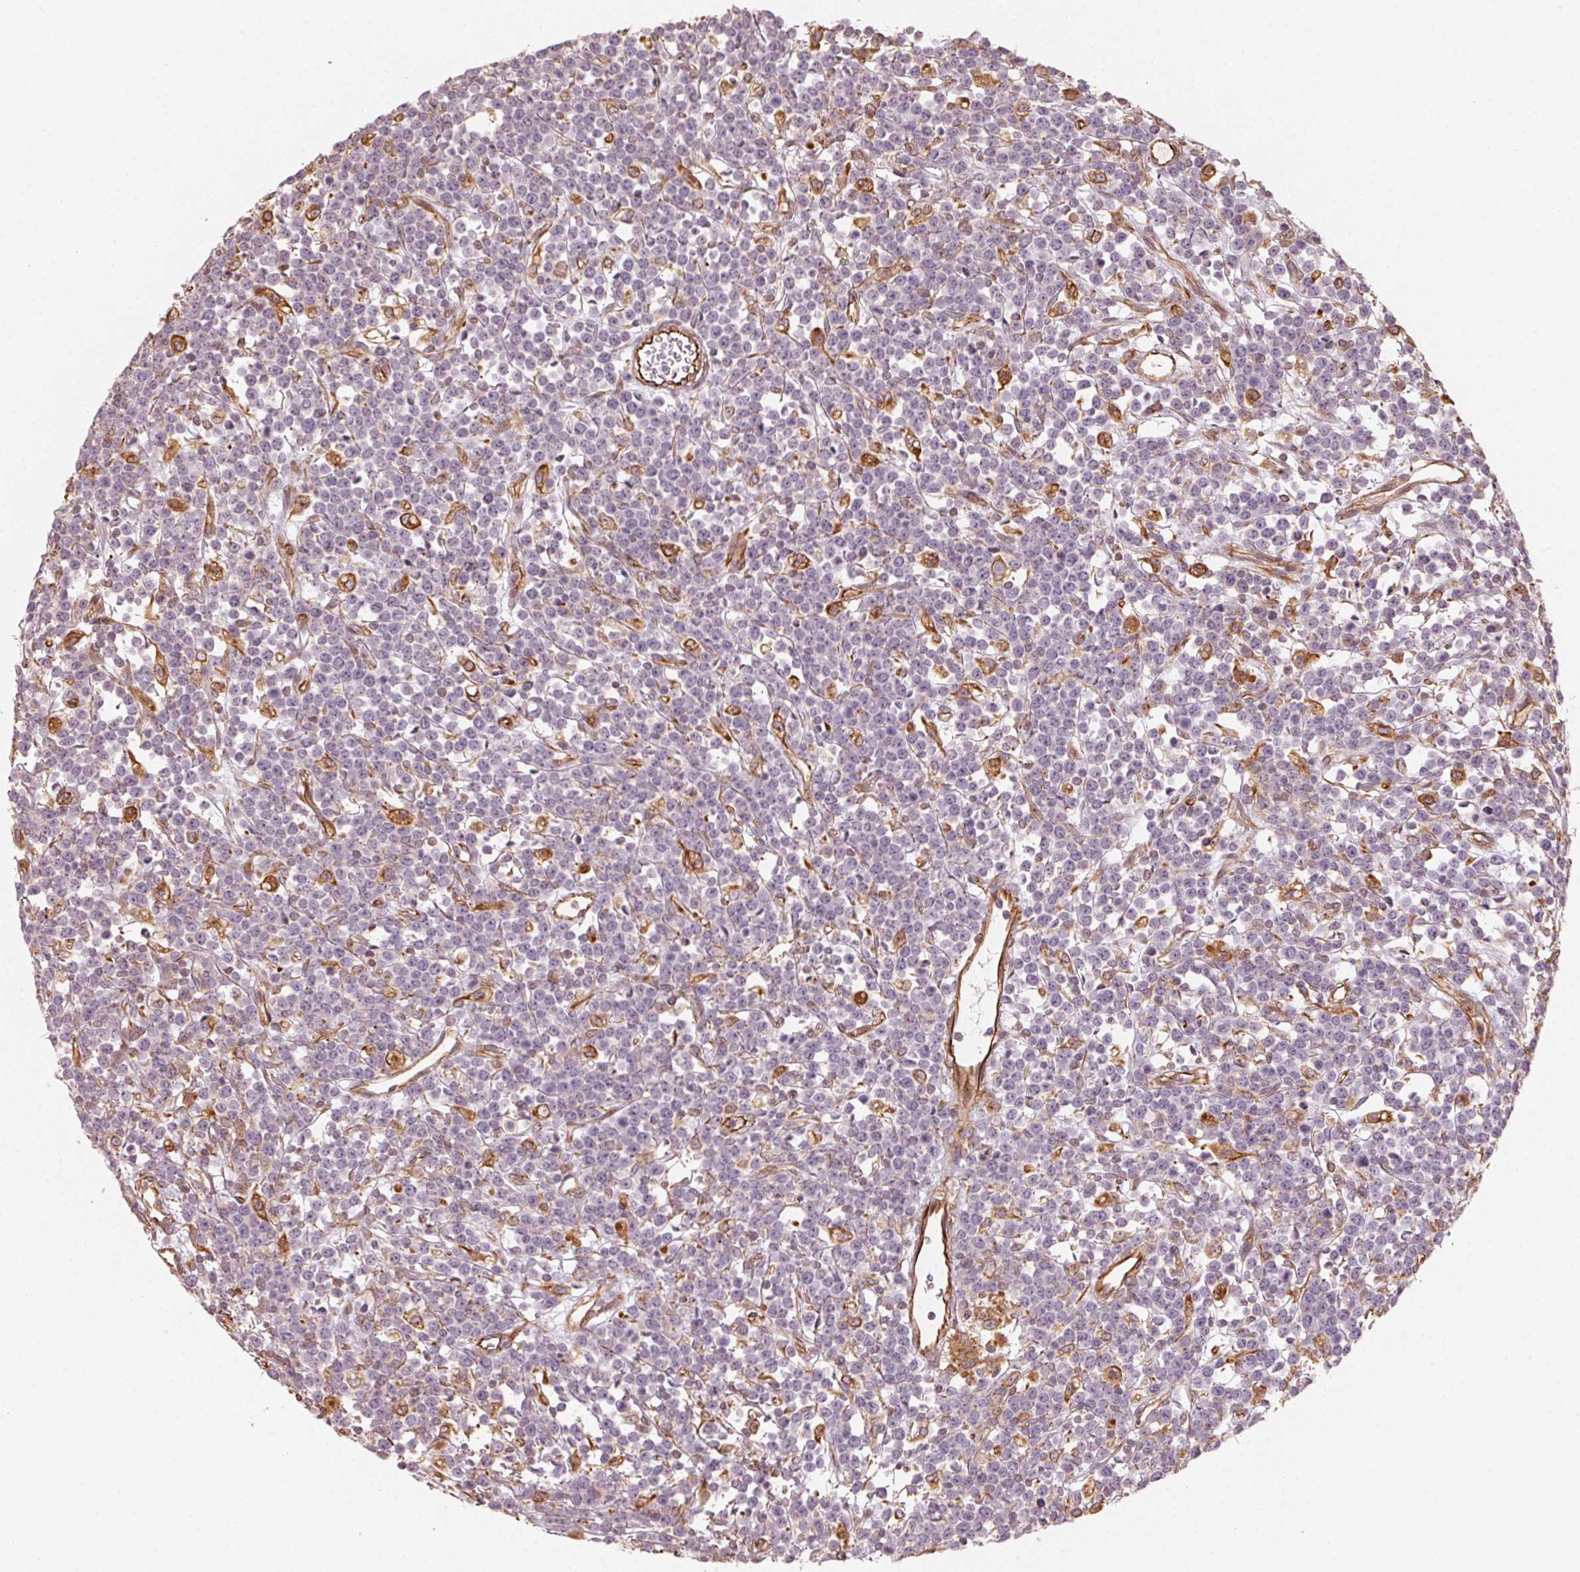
{"staining": {"intensity": "negative", "quantity": "none", "location": "none"}, "tissue": "lymphoma", "cell_type": "Tumor cells", "image_type": "cancer", "snomed": [{"axis": "morphology", "description": "Malignant lymphoma, non-Hodgkin's type, High grade"}, {"axis": "topography", "description": "Ovary"}], "caption": "An image of high-grade malignant lymphoma, non-Hodgkin's type stained for a protein shows no brown staining in tumor cells. (DAB immunohistochemistry, high magnification).", "gene": "FOXR2", "patient": {"sex": "female", "age": 56}}